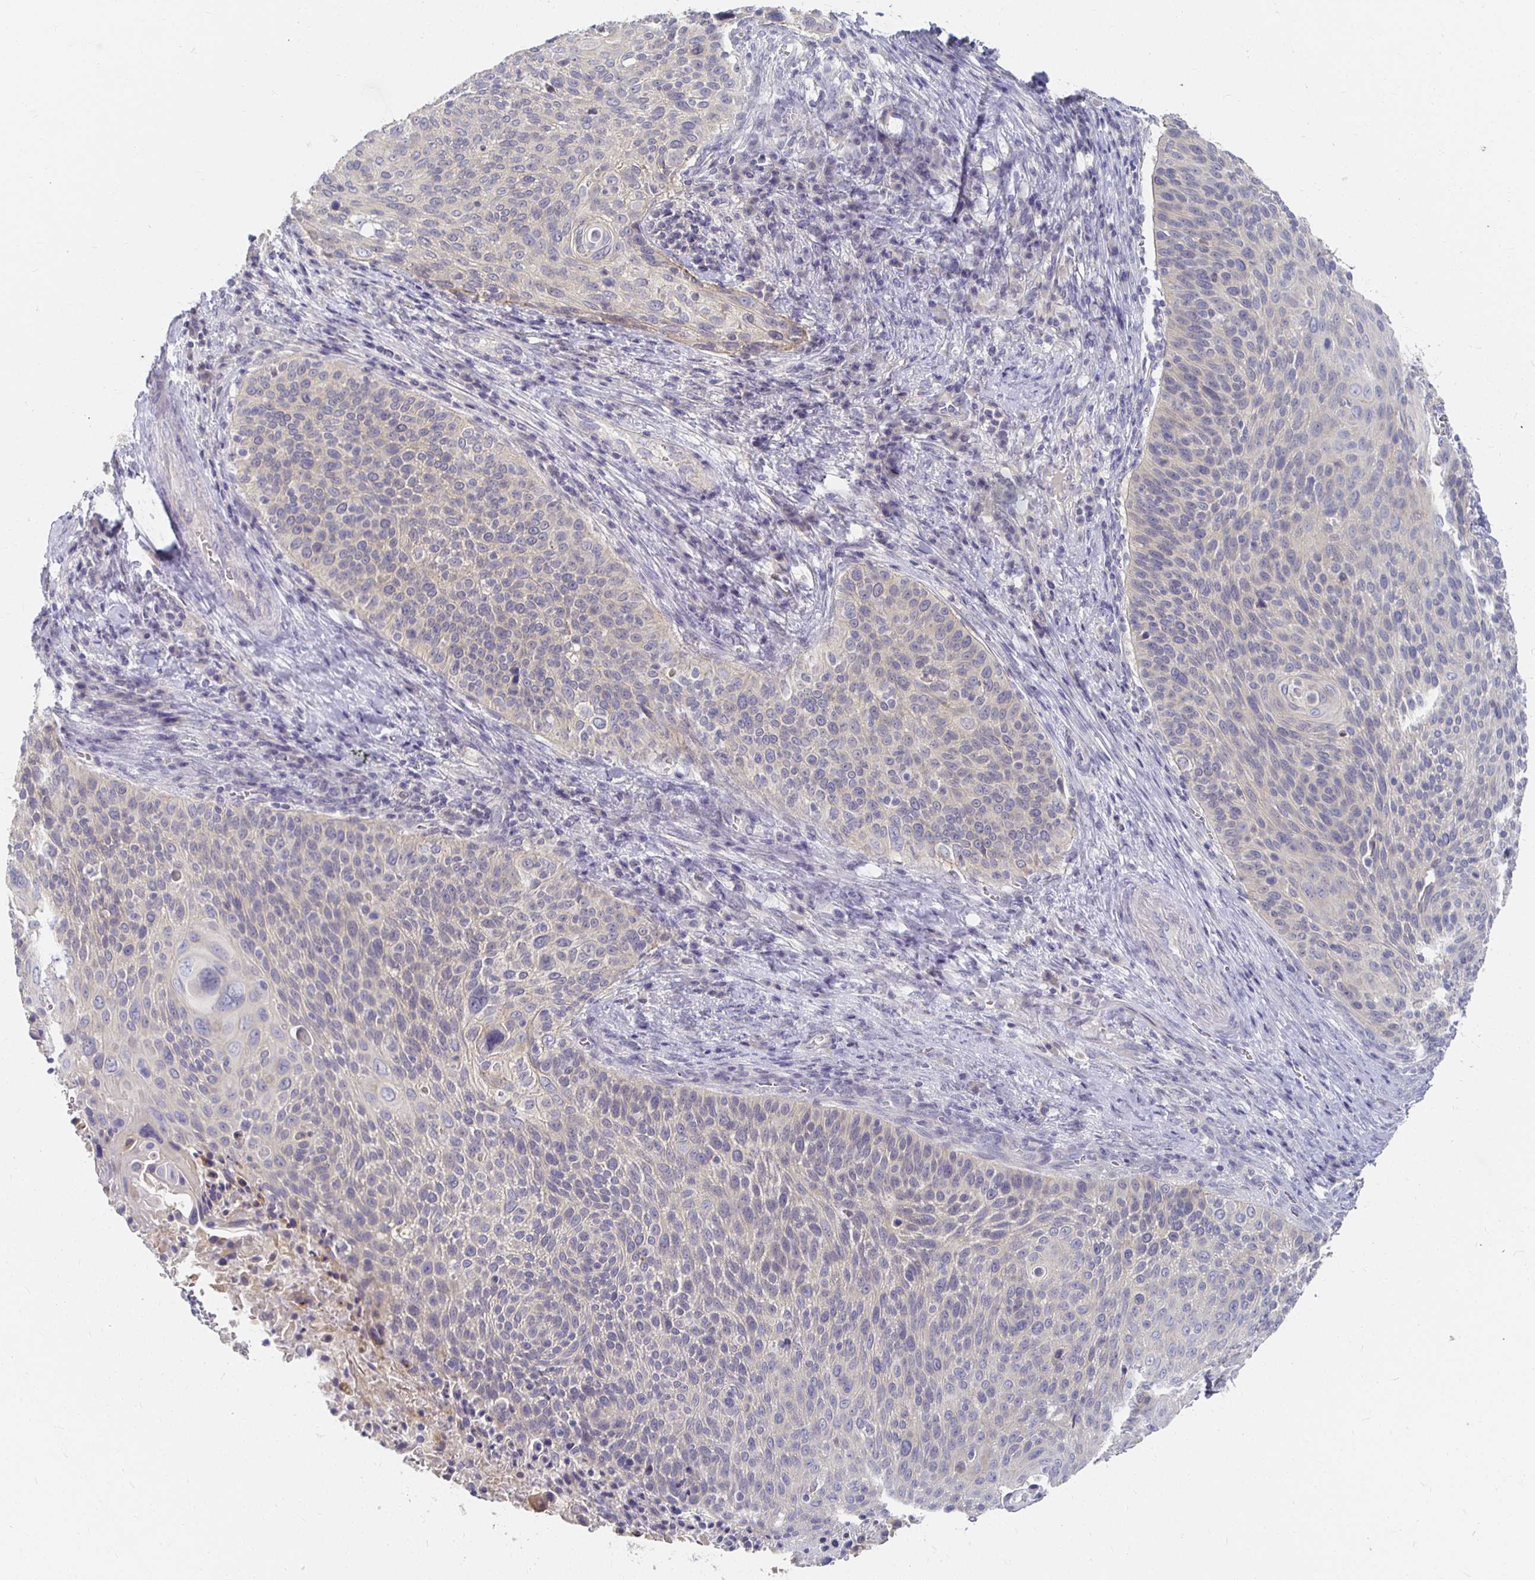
{"staining": {"intensity": "weak", "quantity": "<25%", "location": "cytoplasmic/membranous"}, "tissue": "cervical cancer", "cell_type": "Tumor cells", "image_type": "cancer", "snomed": [{"axis": "morphology", "description": "Squamous cell carcinoma, NOS"}, {"axis": "topography", "description": "Cervix"}], "caption": "Immunohistochemical staining of cervical squamous cell carcinoma reveals no significant staining in tumor cells. Nuclei are stained in blue.", "gene": "FKRP", "patient": {"sex": "female", "age": 31}}